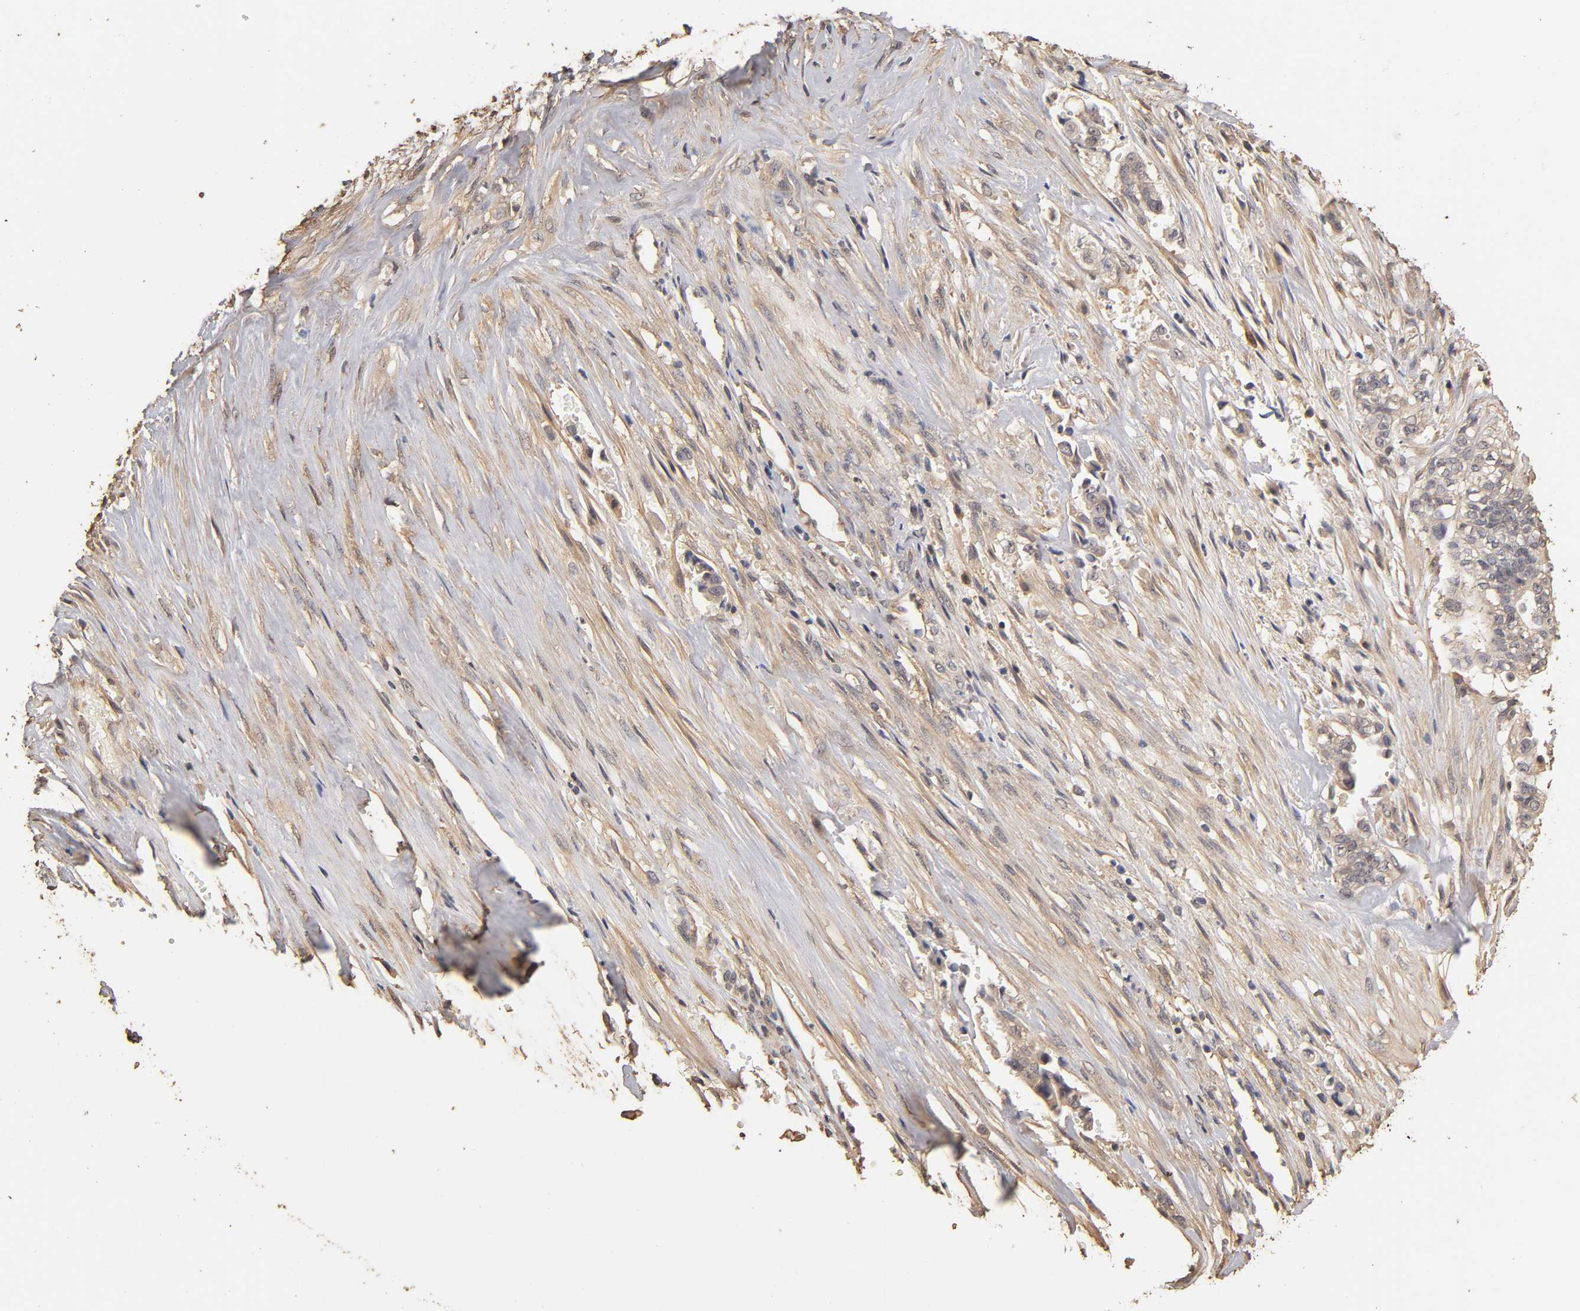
{"staining": {"intensity": "negative", "quantity": "none", "location": "none"}, "tissue": "liver cancer", "cell_type": "Tumor cells", "image_type": "cancer", "snomed": [{"axis": "morphology", "description": "Cholangiocarcinoma"}, {"axis": "topography", "description": "Liver"}], "caption": "An IHC photomicrograph of liver cholangiocarcinoma is shown. There is no staining in tumor cells of liver cholangiocarcinoma.", "gene": "VSIG4", "patient": {"sex": "female", "age": 70}}